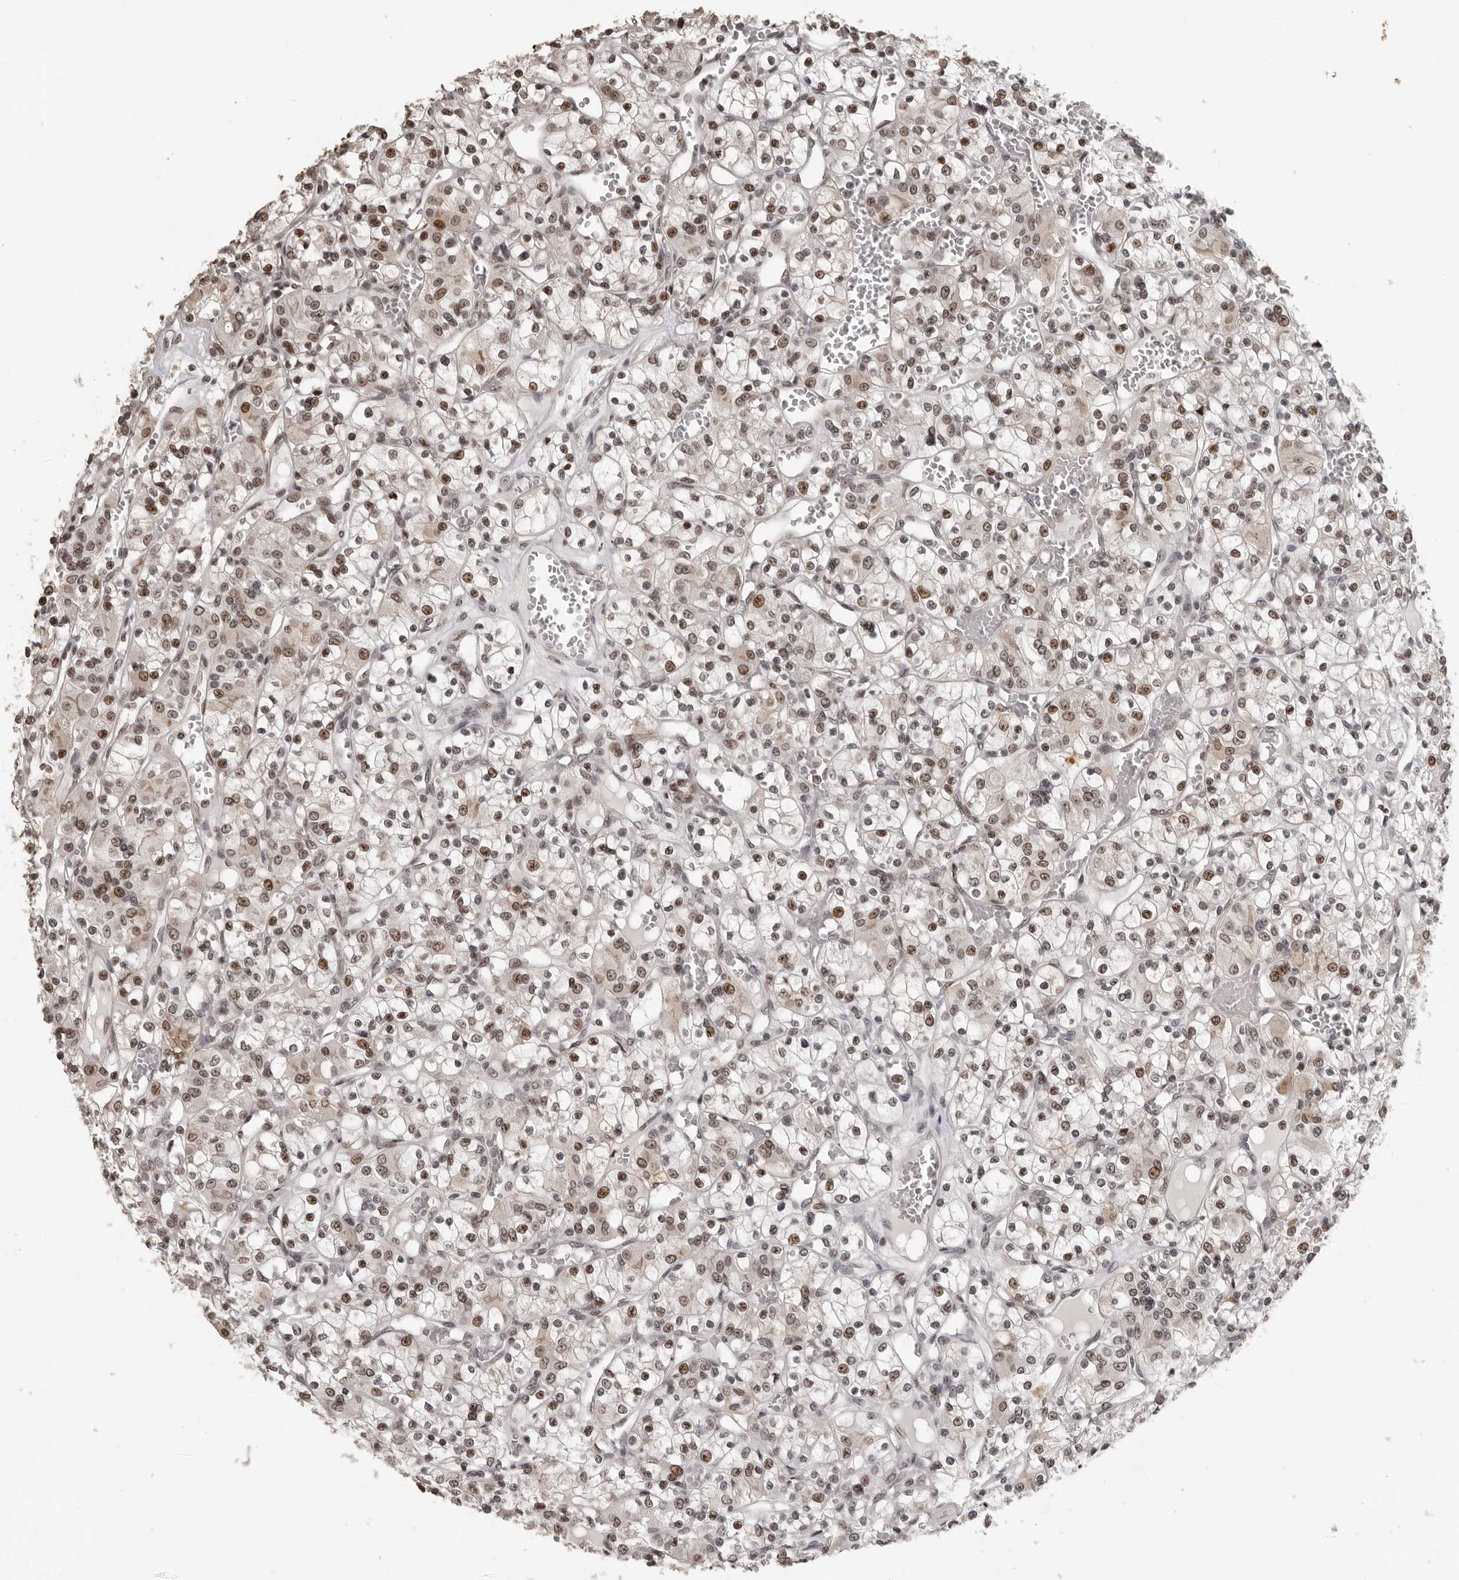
{"staining": {"intensity": "moderate", "quantity": "25%-75%", "location": "nuclear"}, "tissue": "renal cancer", "cell_type": "Tumor cells", "image_type": "cancer", "snomed": [{"axis": "morphology", "description": "Adenocarcinoma, NOS"}, {"axis": "topography", "description": "Kidney"}], "caption": "Human renal cancer stained for a protein (brown) displays moderate nuclear positive positivity in approximately 25%-75% of tumor cells.", "gene": "ORC1", "patient": {"sex": "female", "age": 59}}